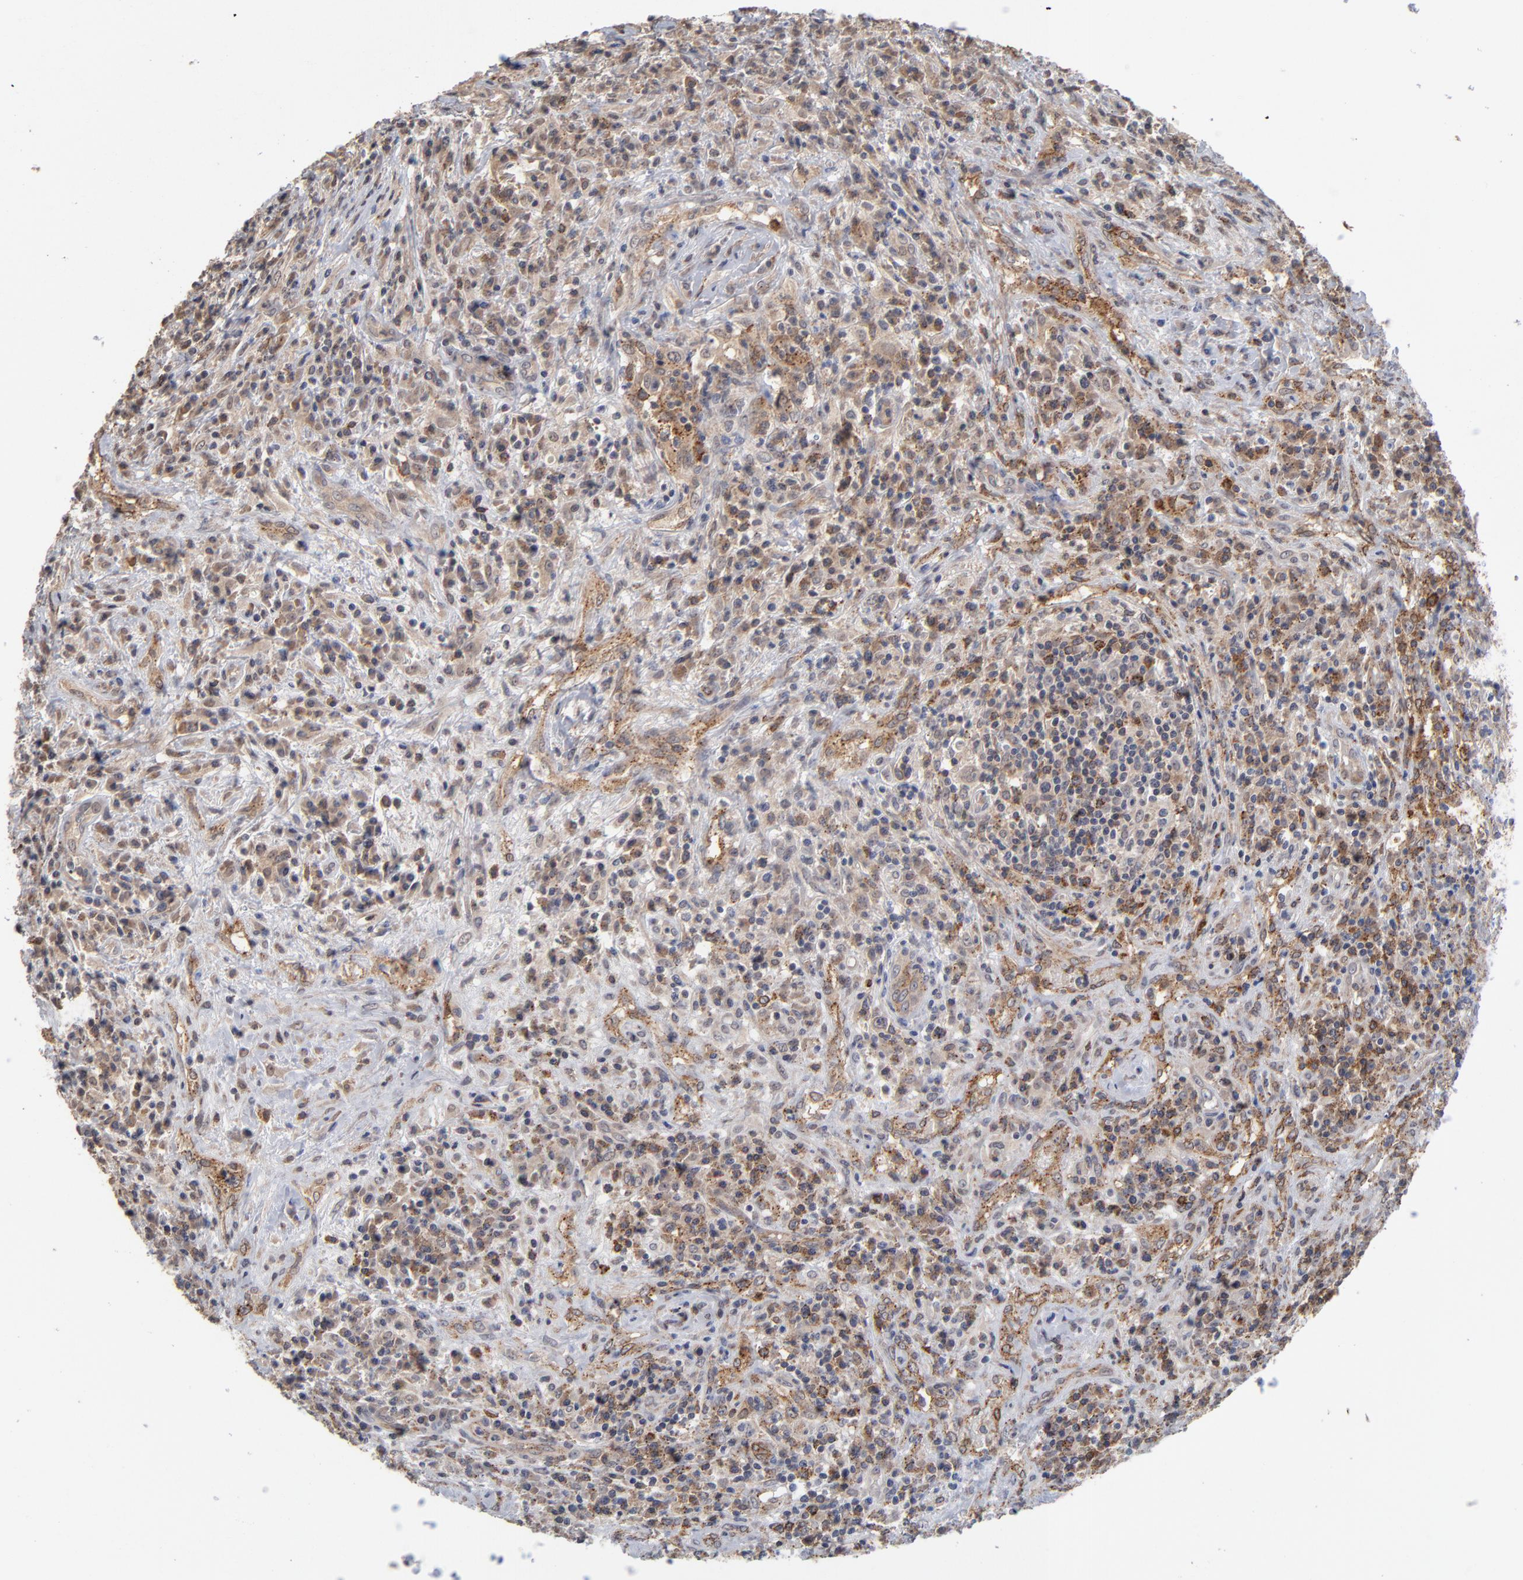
{"staining": {"intensity": "moderate", "quantity": "25%-75%", "location": "cytoplasmic/membranous"}, "tissue": "lymphoma", "cell_type": "Tumor cells", "image_type": "cancer", "snomed": [{"axis": "morphology", "description": "Hodgkin's disease, NOS"}, {"axis": "topography", "description": "Lymph node"}], "caption": "IHC of human Hodgkin's disease exhibits medium levels of moderate cytoplasmic/membranous positivity in approximately 25%-75% of tumor cells.", "gene": "ASB8", "patient": {"sex": "female", "age": 25}}